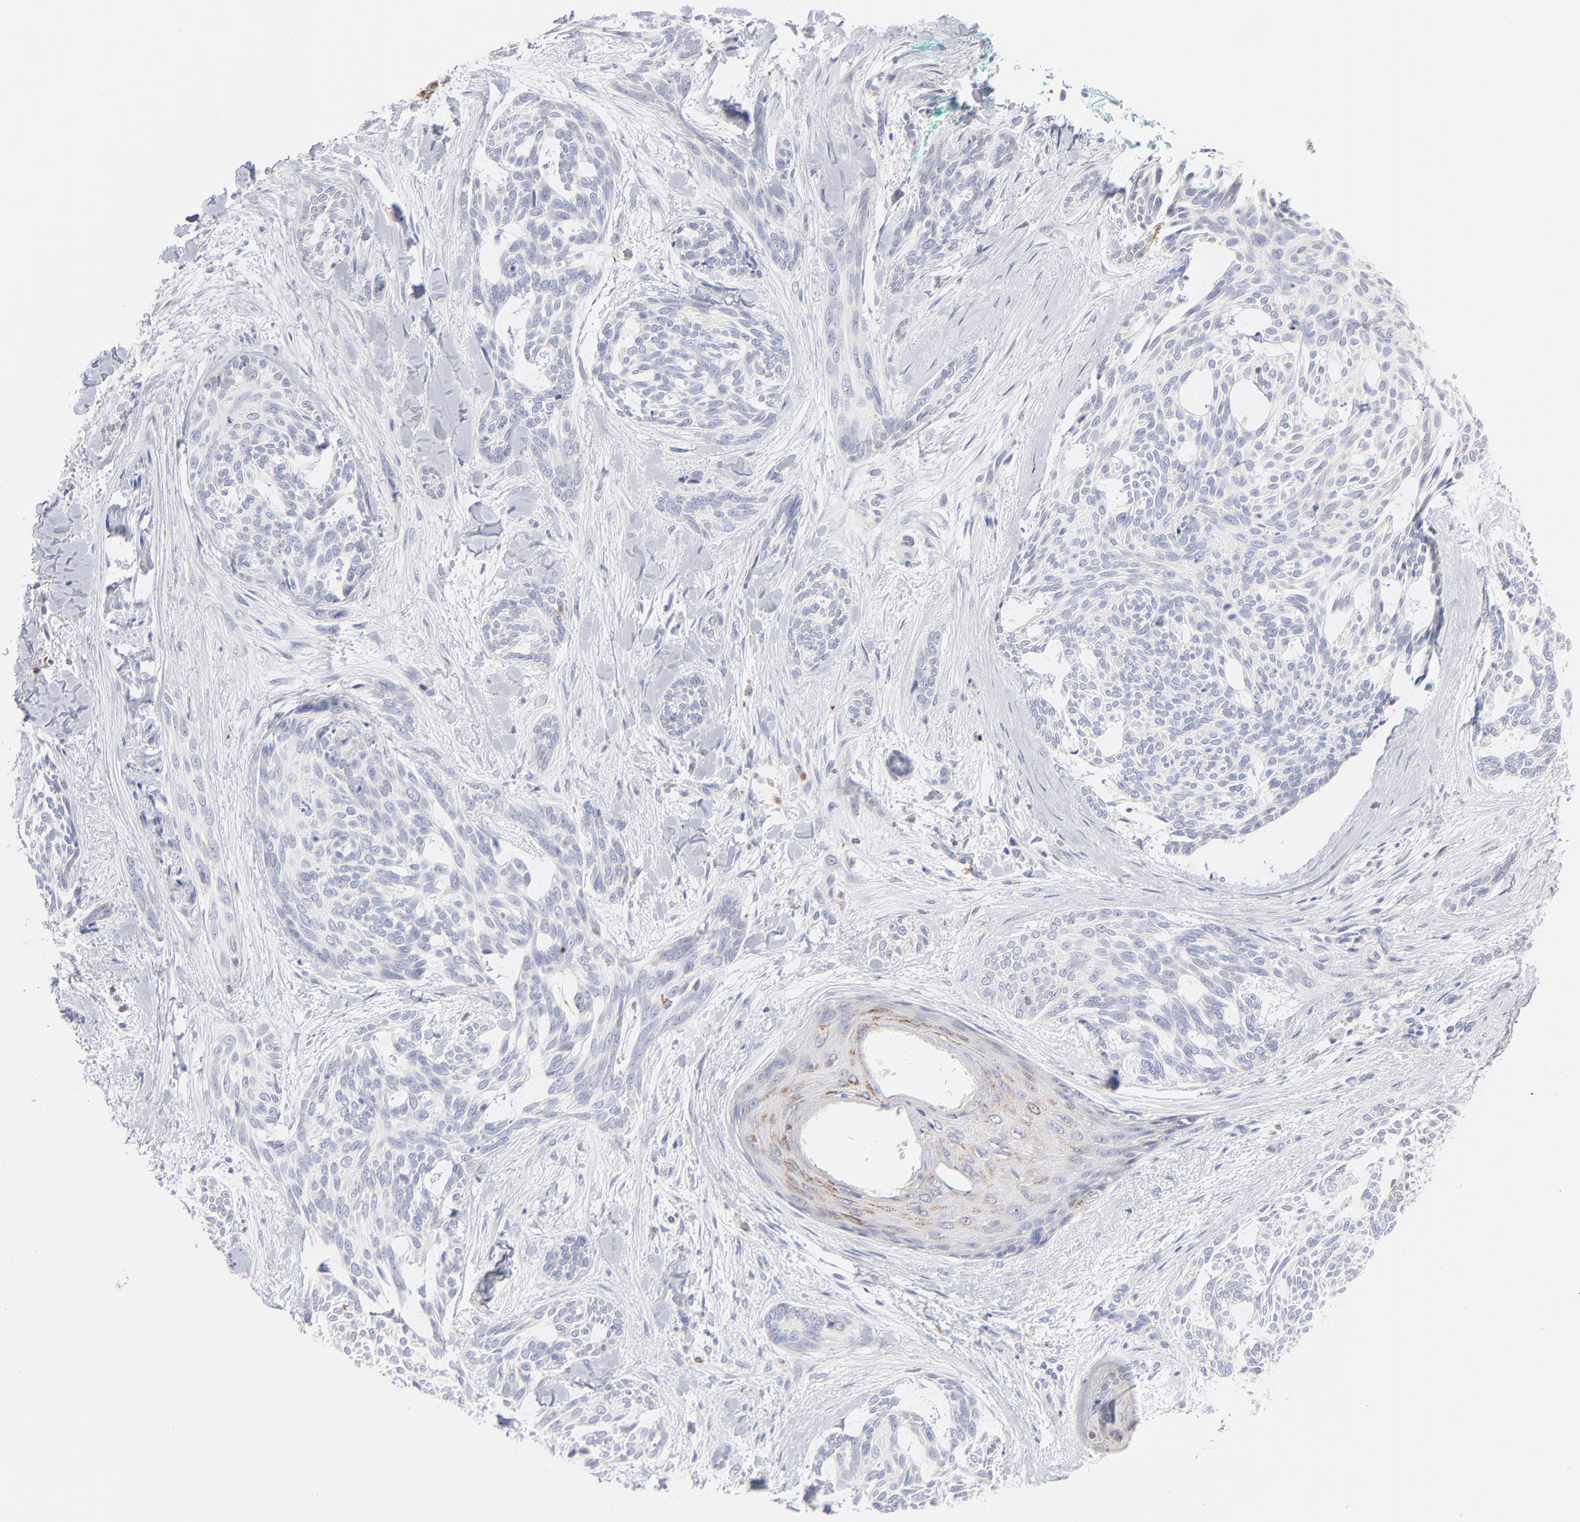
{"staining": {"intensity": "negative", "quantity": "none", "location": "none"}, "tissue": "skin cancer", "cell_type": "Tumor cells", "image_type": "cancer", "snomed": [{"axis": "morphology", "description": "Normal tissue, NOS"}, {"axis": "morphology", "description": "Basal cell carcinoma"}, {"axis": "topography", "description": "Skin"}], "caption": "Immunohistochemistry (IHC) photomicrograph of human skin basal cell carcinoma stained for a protein (brown), which exhibits no staining in tumor cells.", "gene": "TST", "patient": {"sex": "female", "age": 71}}